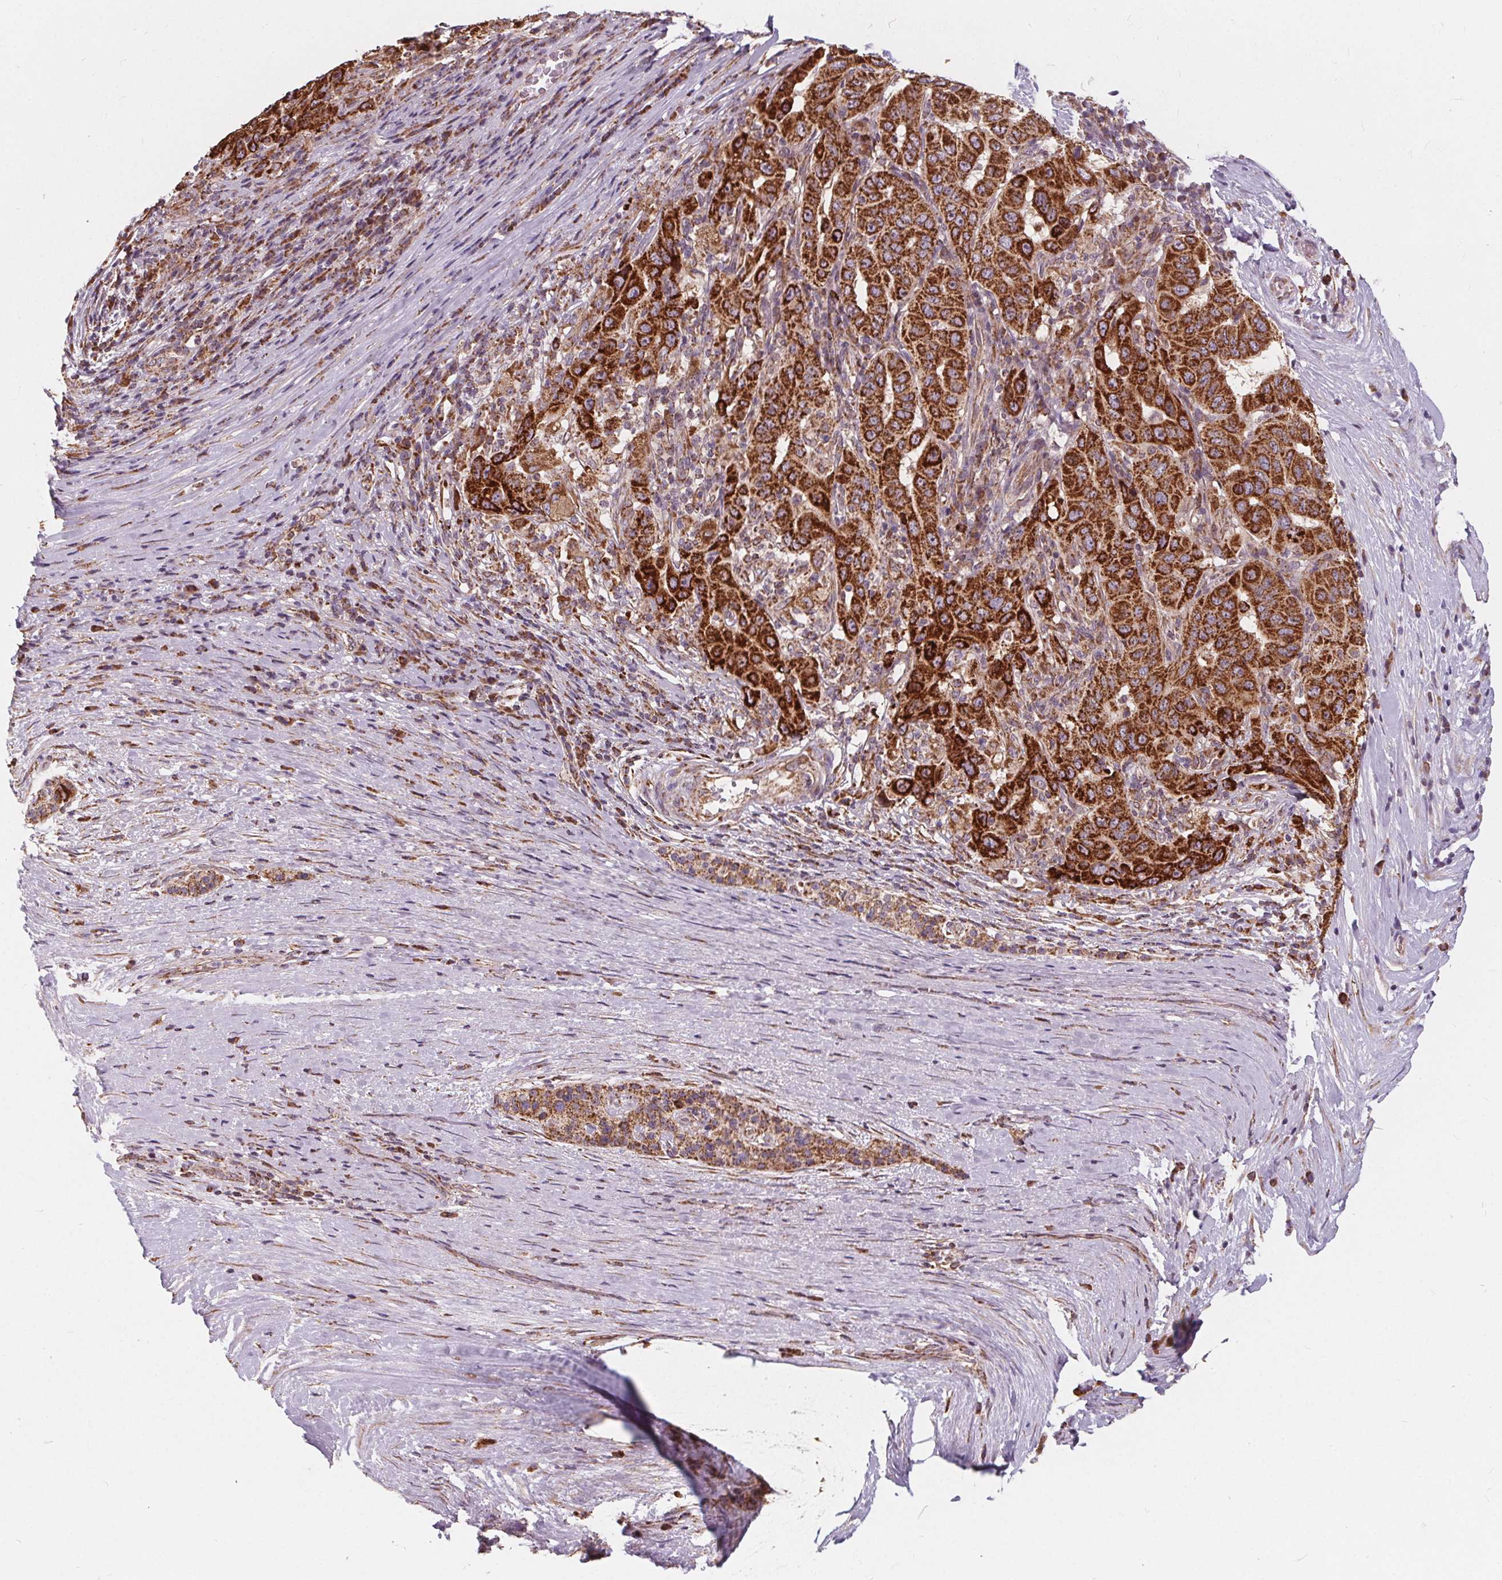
{"staining": {"intensity": "strong", "quantity": ">75%", "location": "cytoplasmic/membranous"}, "tissue": "pancreatic cancer", "cell_type": "Tumor cells", "image_type": "cancer", "snomed": [{"axis": "morphology", "description": "Adenocarcinoma, NOS"}, {"axis": "topography", "description": "Pancreas"}], "caption": "Immunohistochemical staining of pancreatic adenocarcinoma shows high levels of strong cytoplasmic/membranous expression in approximately >75% of tumor cells.", "gene": "PLSCR3", "patient": {"sex": "male", "age": 63}}